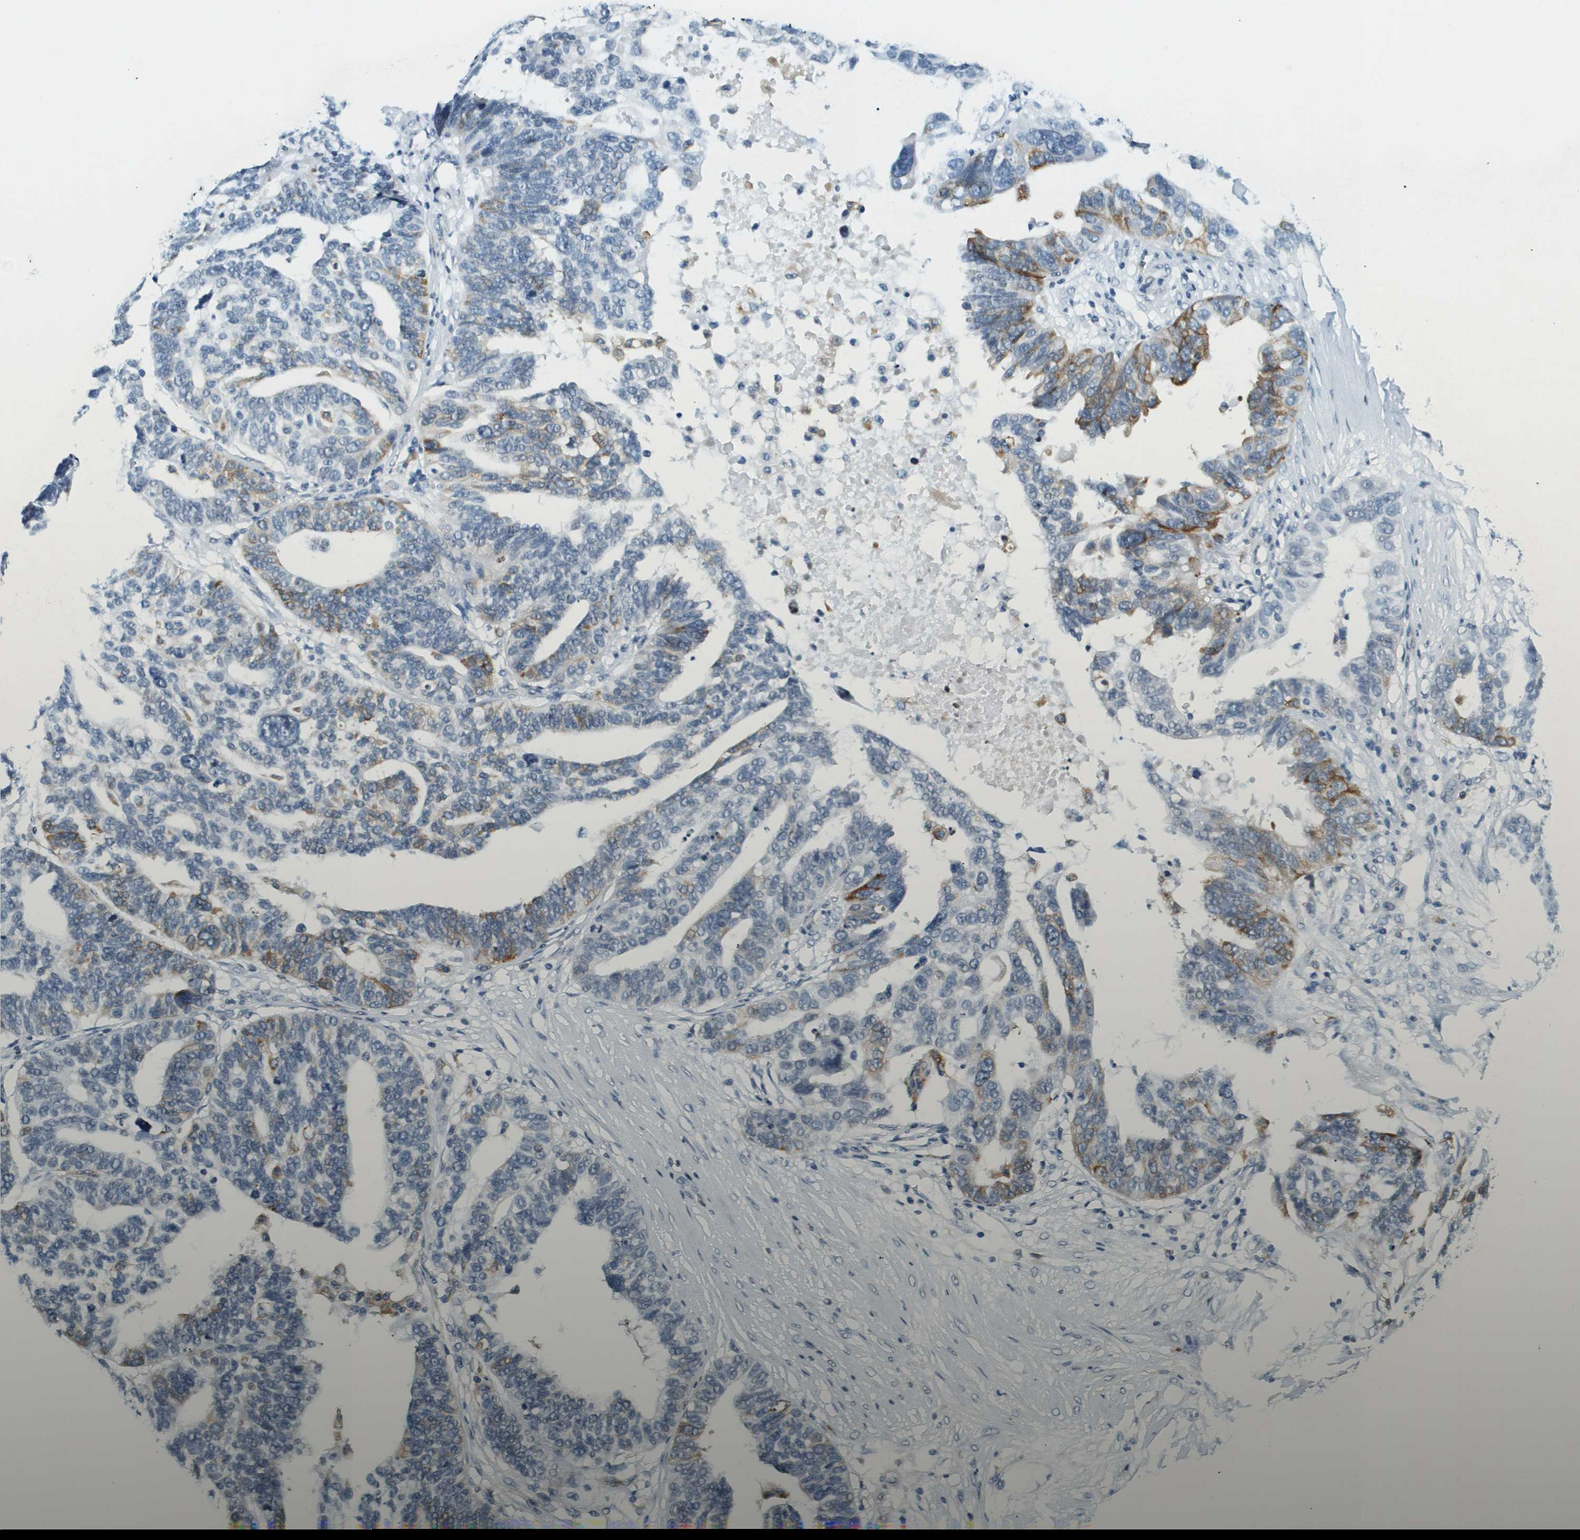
{"staining": {"intensity": "moderate", "quantity": "<25%", "location": "cytoplasmic/membranous"}, "tissue": "ovarian cancer", "cell_type": "Tumor cells", "image_type": "cancer", "snomed": [{"axis": "morphology", "description": "Cystadenocarcinoma, serous, NOS"}, {"axis": "topography", "description": "Ovary"}], "caption": "Tumor cells exhibit moderate cytoplasmic/membranous positivity in about <25% of cells in ovarian cancer (serous cystadenocarcinoma). (Stains: DAB (3,3'-diaminobenzidine) in brown, nuclei in blue, Microscopy: brightfield microscopy at high magnification).", "gene": "UVRAG", "patient": {"sex": "female", "age": 59}}